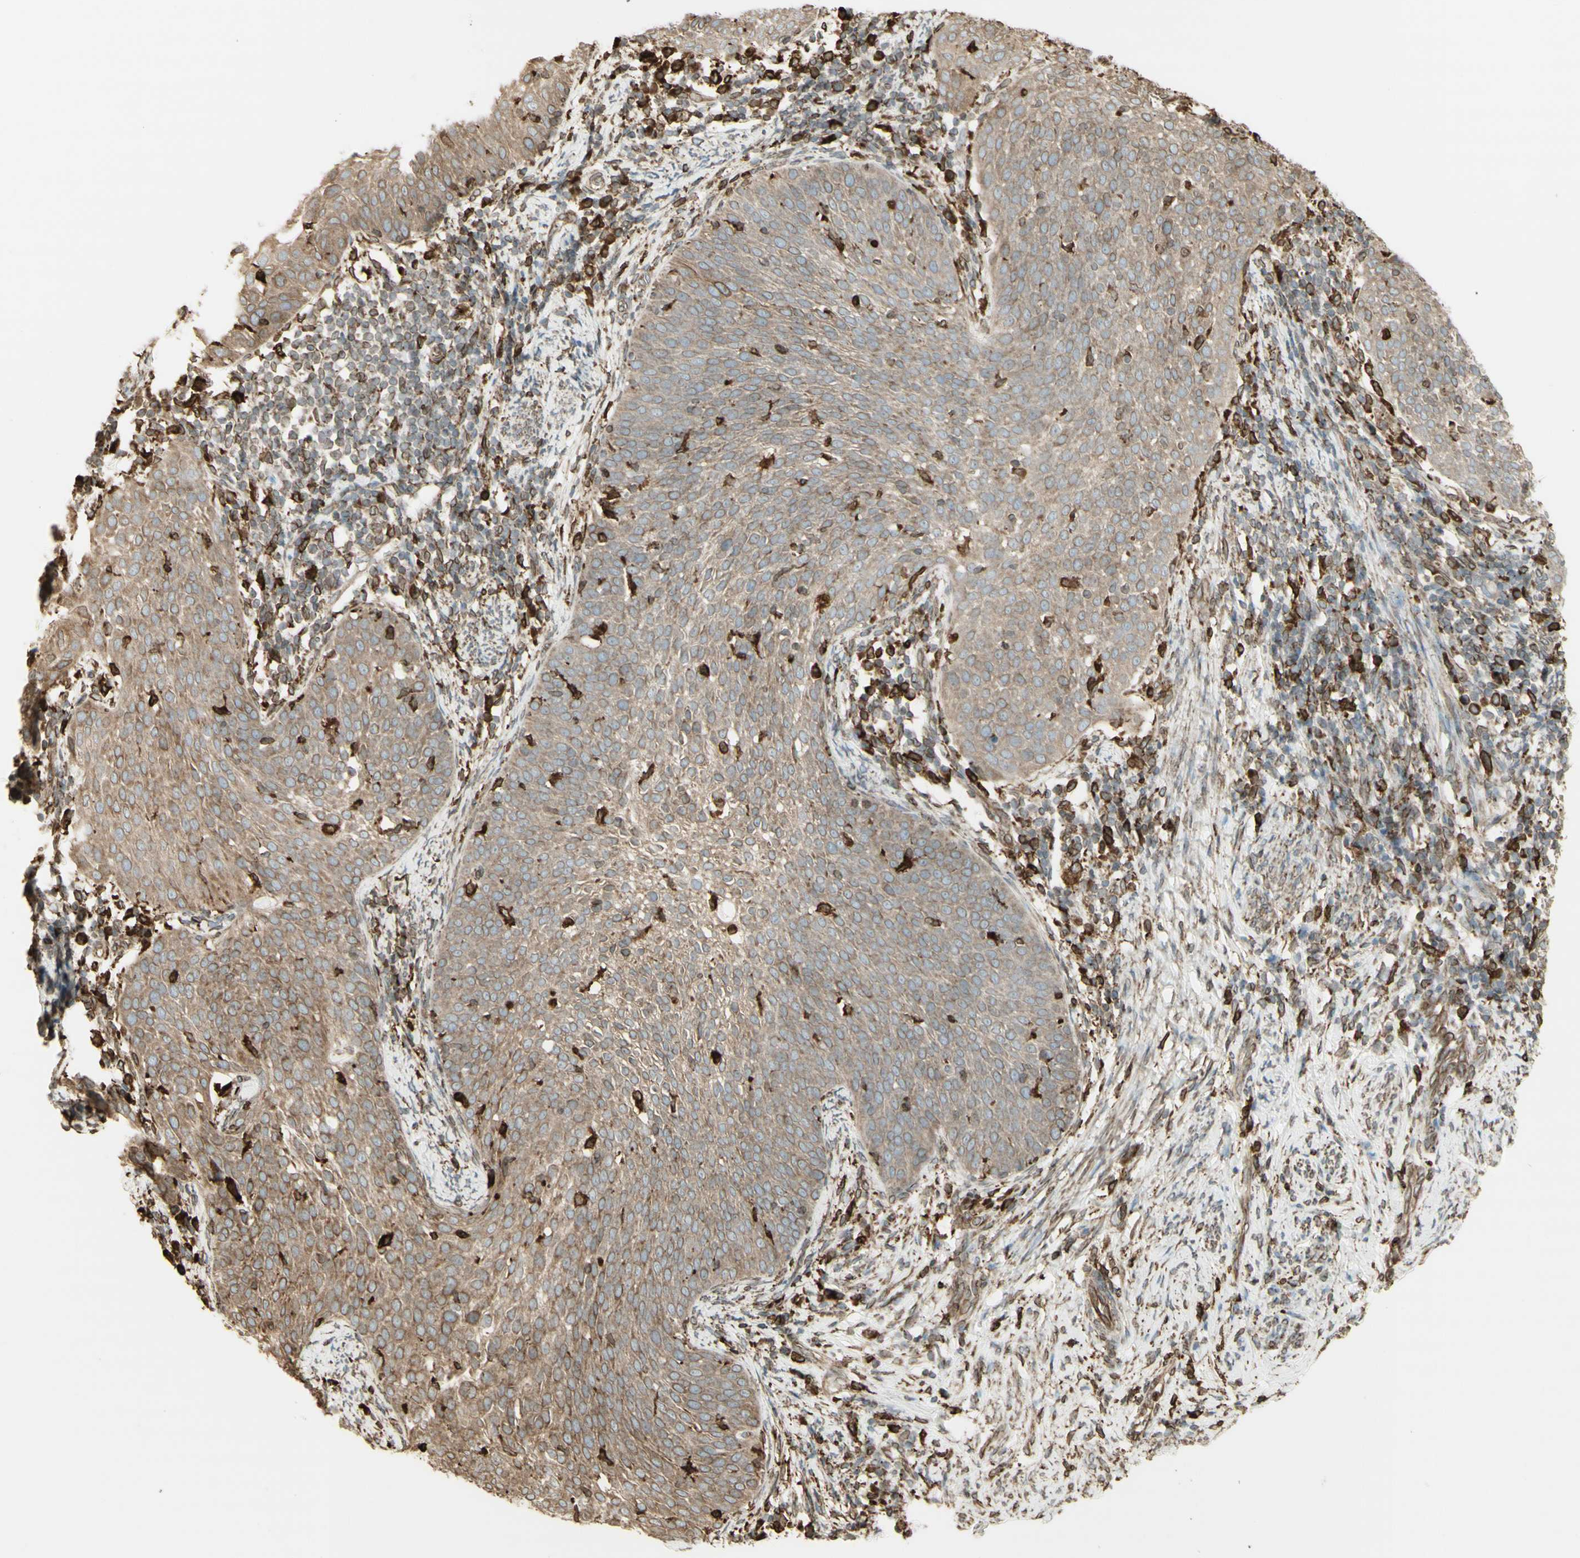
{"staining": {"intensity": "weak", "quantity": "25%-75%", "location": "cytoplasmic/membranous"}, "tissue": "cervical cancer", "cell_type": "Tumor cells", "image_type": "cancer", "snomed": [{"axis": "morphology", "description": "Squamous cell carcinoma, NOS"}, {"axis": "topography", "description": "Cervix"}], "caption": "A low amount of weak cytoplasmic/membranous expression is identified in about 25%-75% of tumor cells in cervical squamous cell carcinoma tissue.", "gene": "CANX", "patient": {"sex": "female", "age": 51}}